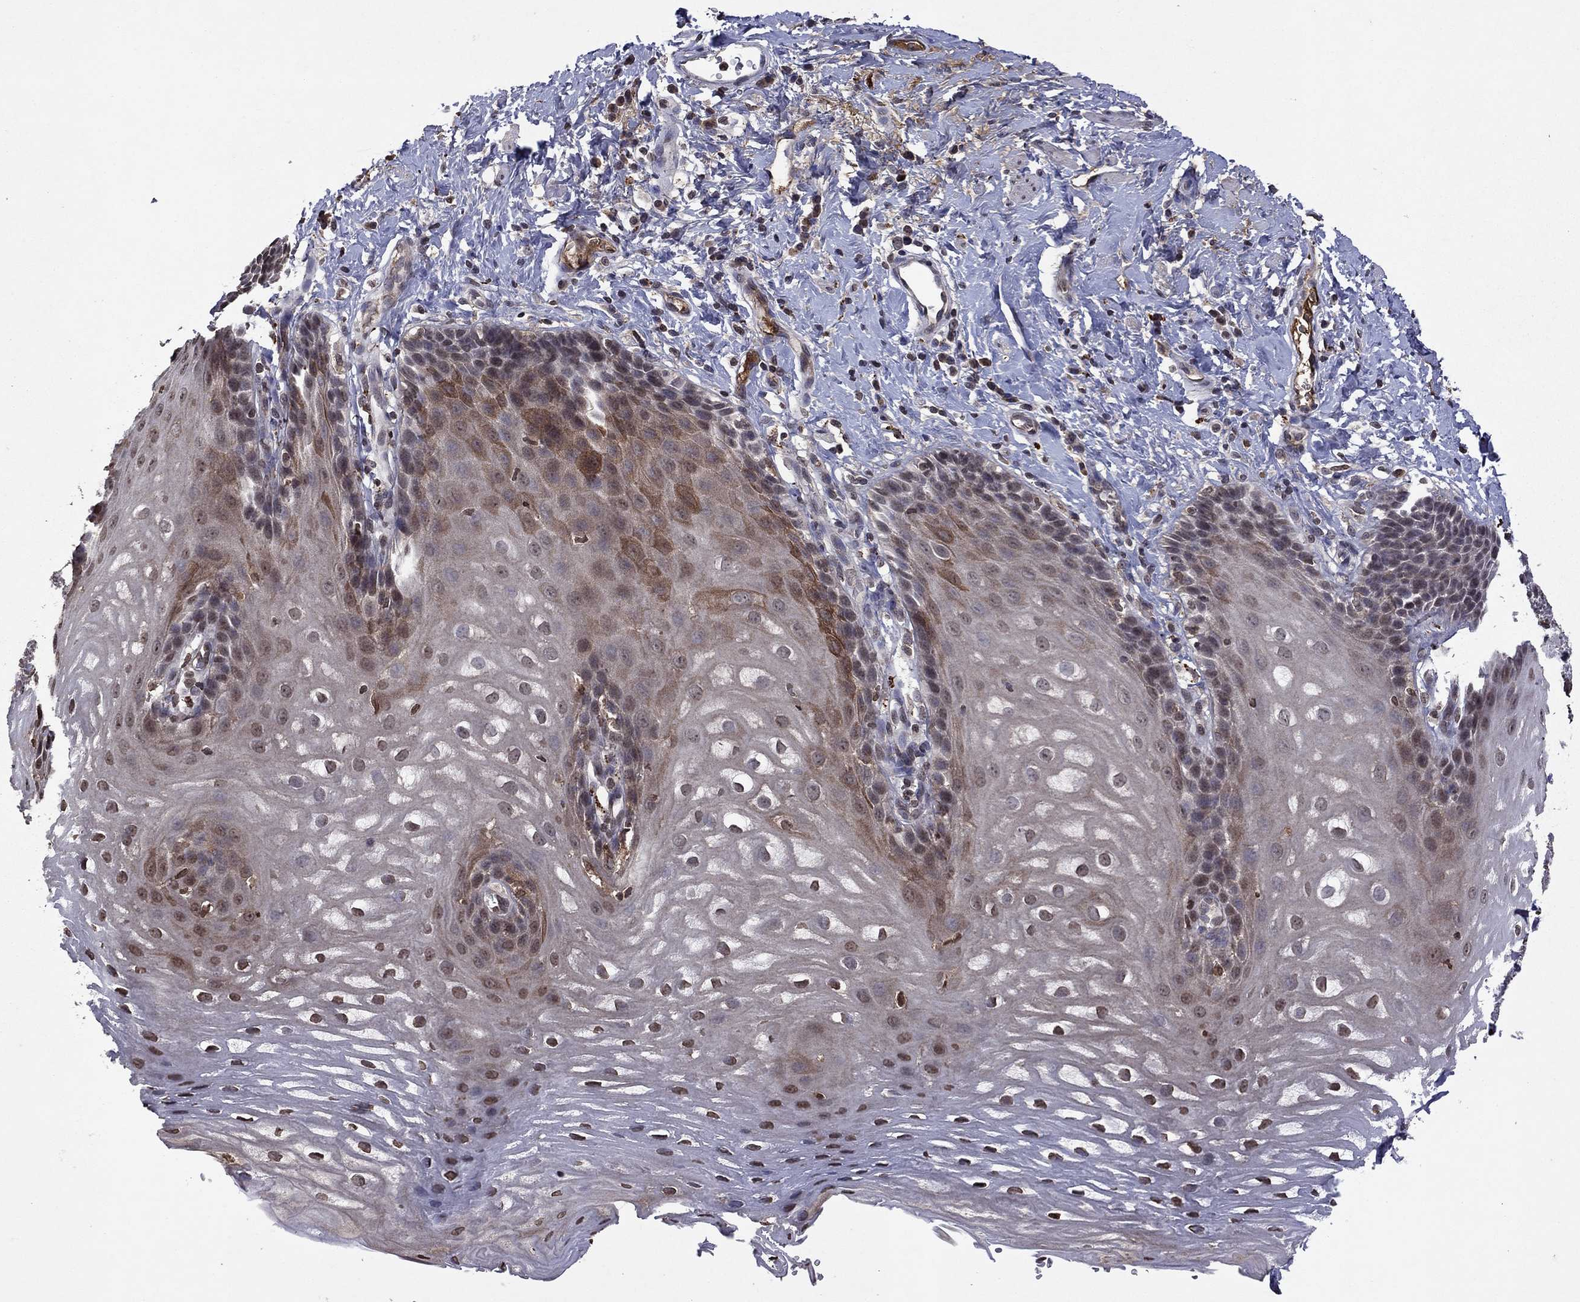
{"staining": {"intensity": "moderate", "quantity": "<25%", "location": "cytoplasmic/membranous"}, "tissue": "esophagus", "cell_type": "Squamous epithelial cells", "image_type": "normal", "snomed": [{"axis": "morphology", "description": "Normal tissue, NOS"}, {"axis": "topography", "description": "Esophagus"}], "caption": "Immunohistochemical staining of normal esophagus demonstrates <25% levels of moderate cytoplasmic/membranous protein staining in approximately <25% of squamous epithelial cells. The protein is shown in brown color, while the nuclei are stained blue.", "gene": "NLGN1", "patient": {"sex": "male", "age": 64}}